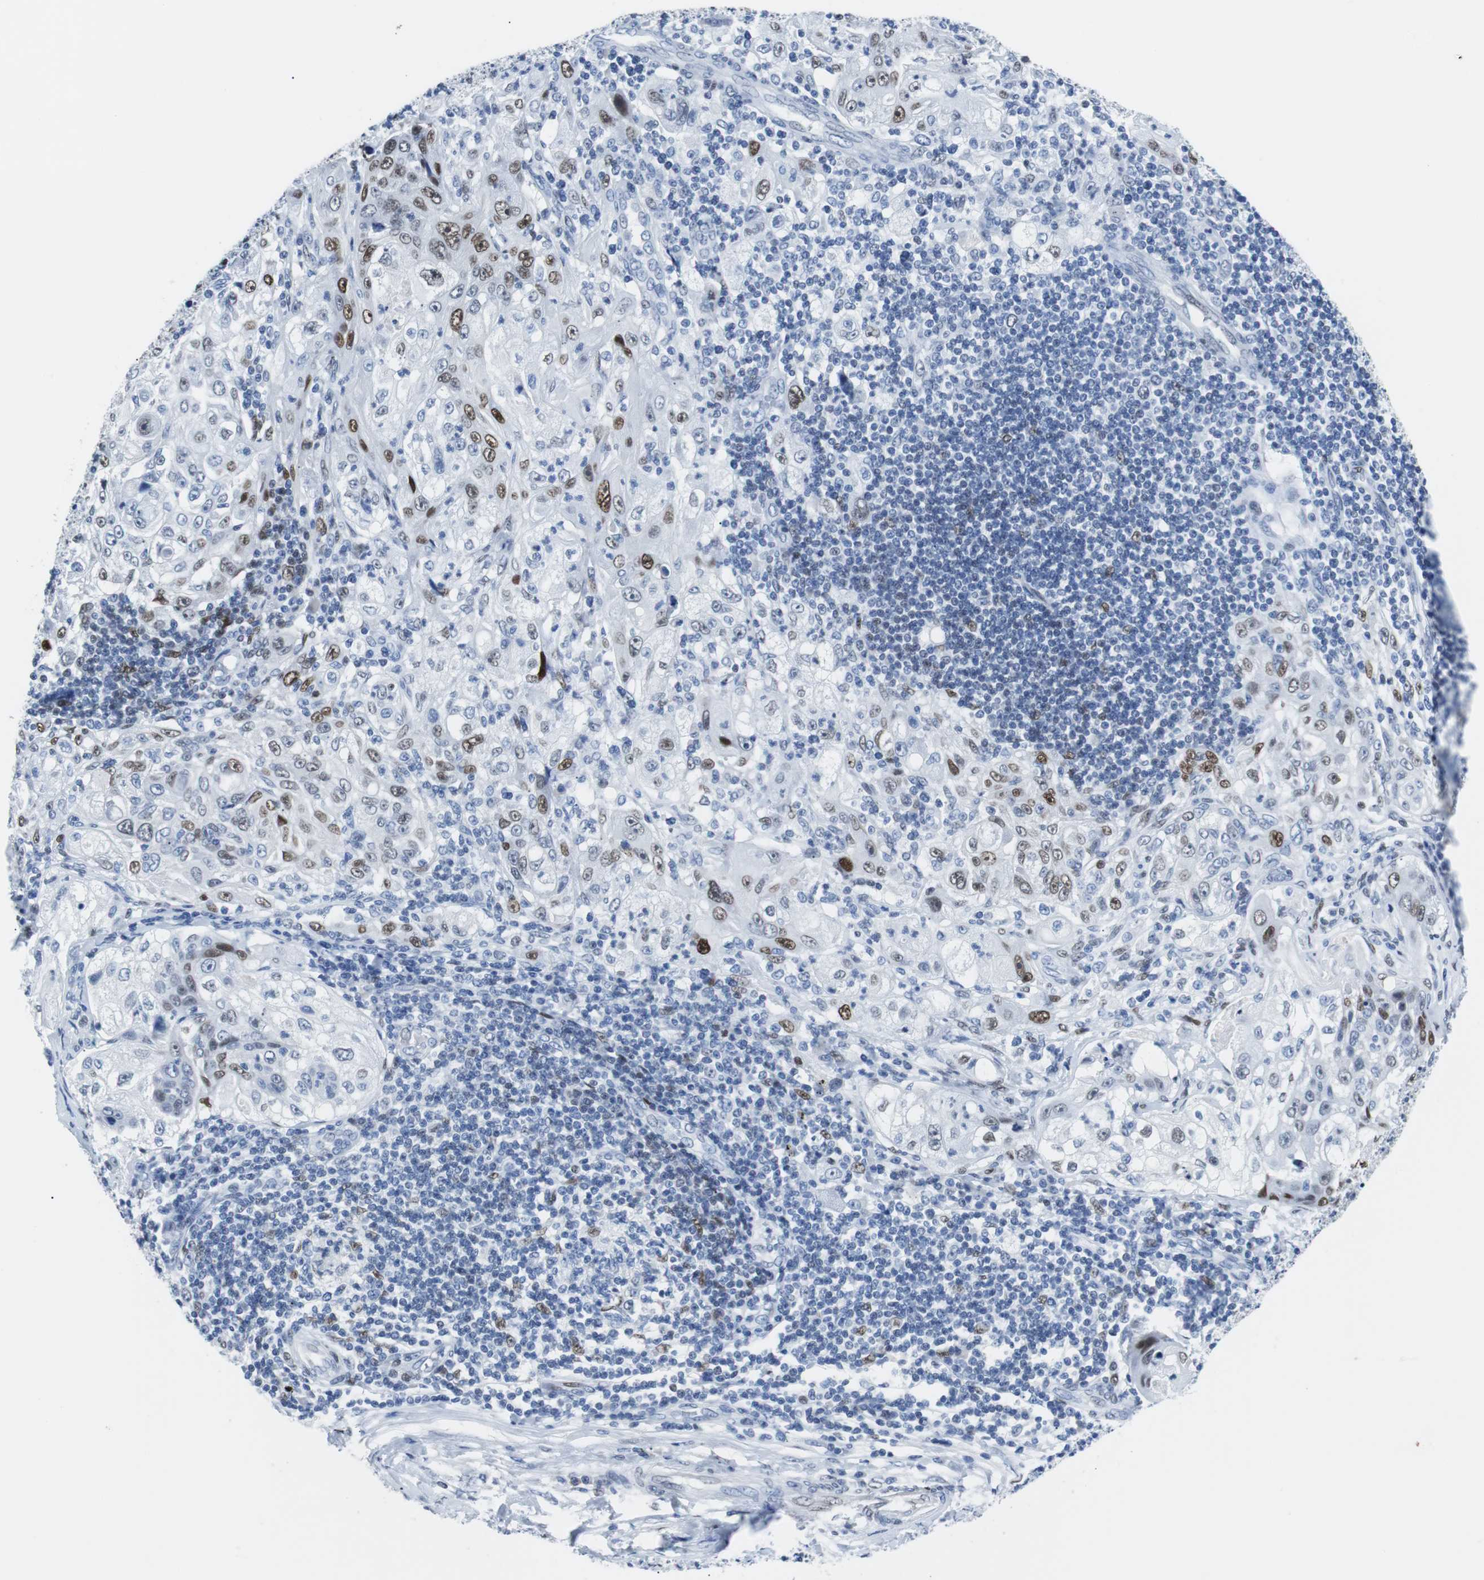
{"staining": {"intensity": "moderate", "quantity": "<25%", "location": "nuclear"}, "tissue": "lung cancer", "cell_type": "Tumor cells", "image_type": "cancer", "snomed": [{"axis": "morphology", "description": "Inflammation, NOS"}, {"axis": "morphology", "description": "Squamous cell carcinoma, NOS"}, {"axis": "topography", "description": "Lymph node"}, {"axis": "topography", "description": "Soft tissue"}, {"axis": "topography", "description": "Lung"}], "caption": "A high-resolution image shows immunohistochemistry staining of lung cancer, which displays moderate nuclear staining in about <25% of tumor cells. The staining was performed using DAB, with brown indicating positive protein expression. Nuclei are stained blue with hematoxylin.", "gene": "JUN", "patient": {"sex": "male", "age": 66}}